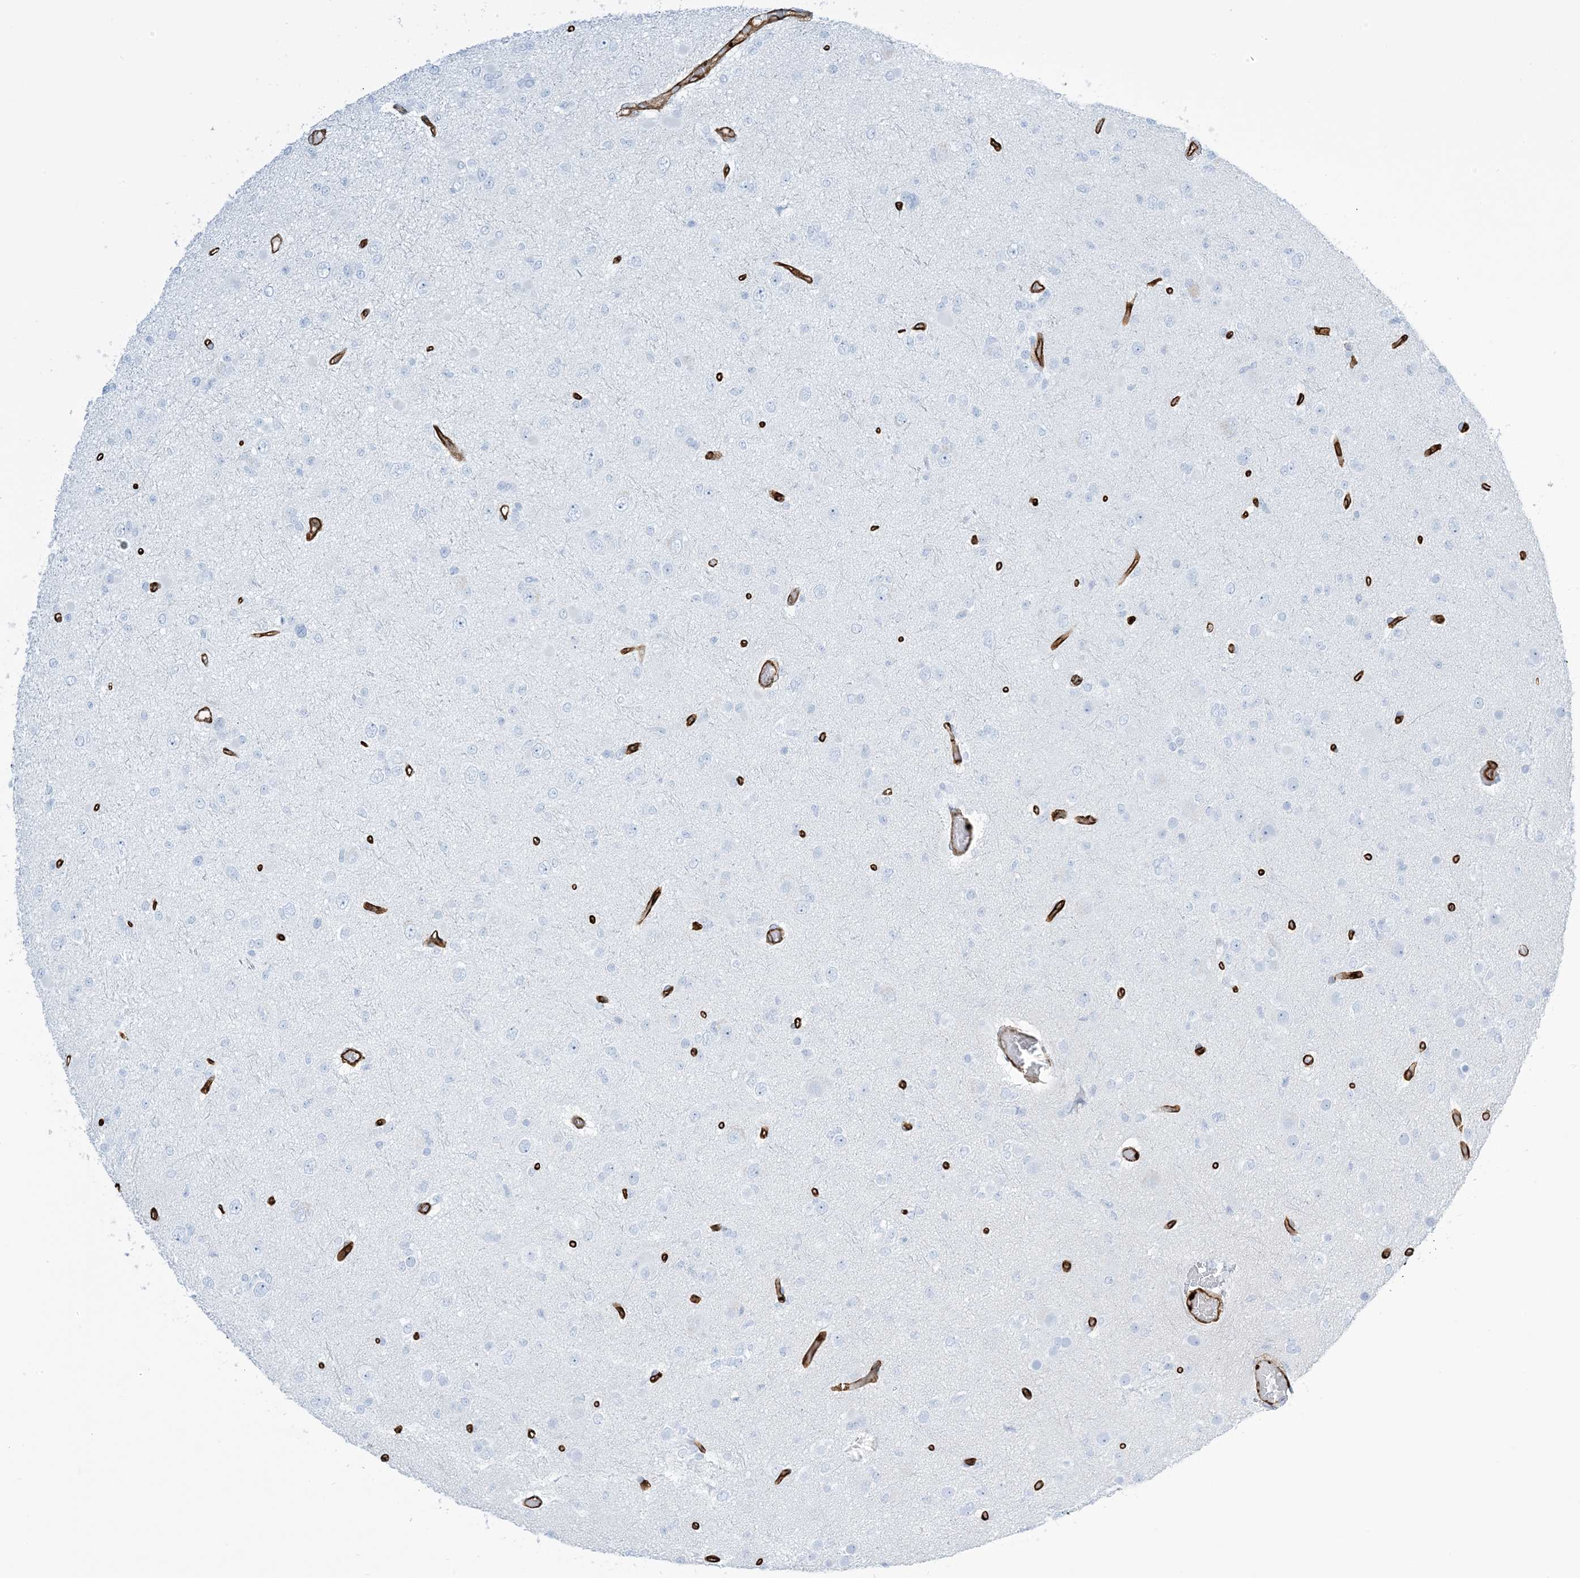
{"staining": {"intensity": "negative", "quantity": "none", "location": "none"}, "tissue": "glioma", "cell_type": "Tumor cells", "image_type": "cancer", "snomed": [{"axis": "morphology", "description": "Glioma, malignant, Low grade"}, {"axis": "topography", "description": "Brain"}], "caption": "There is no significant staining in tumor cells of malignant glioma (low-grade).", "gene": "EPS8L3", "patient": {"sex": "female", "age": 22}}